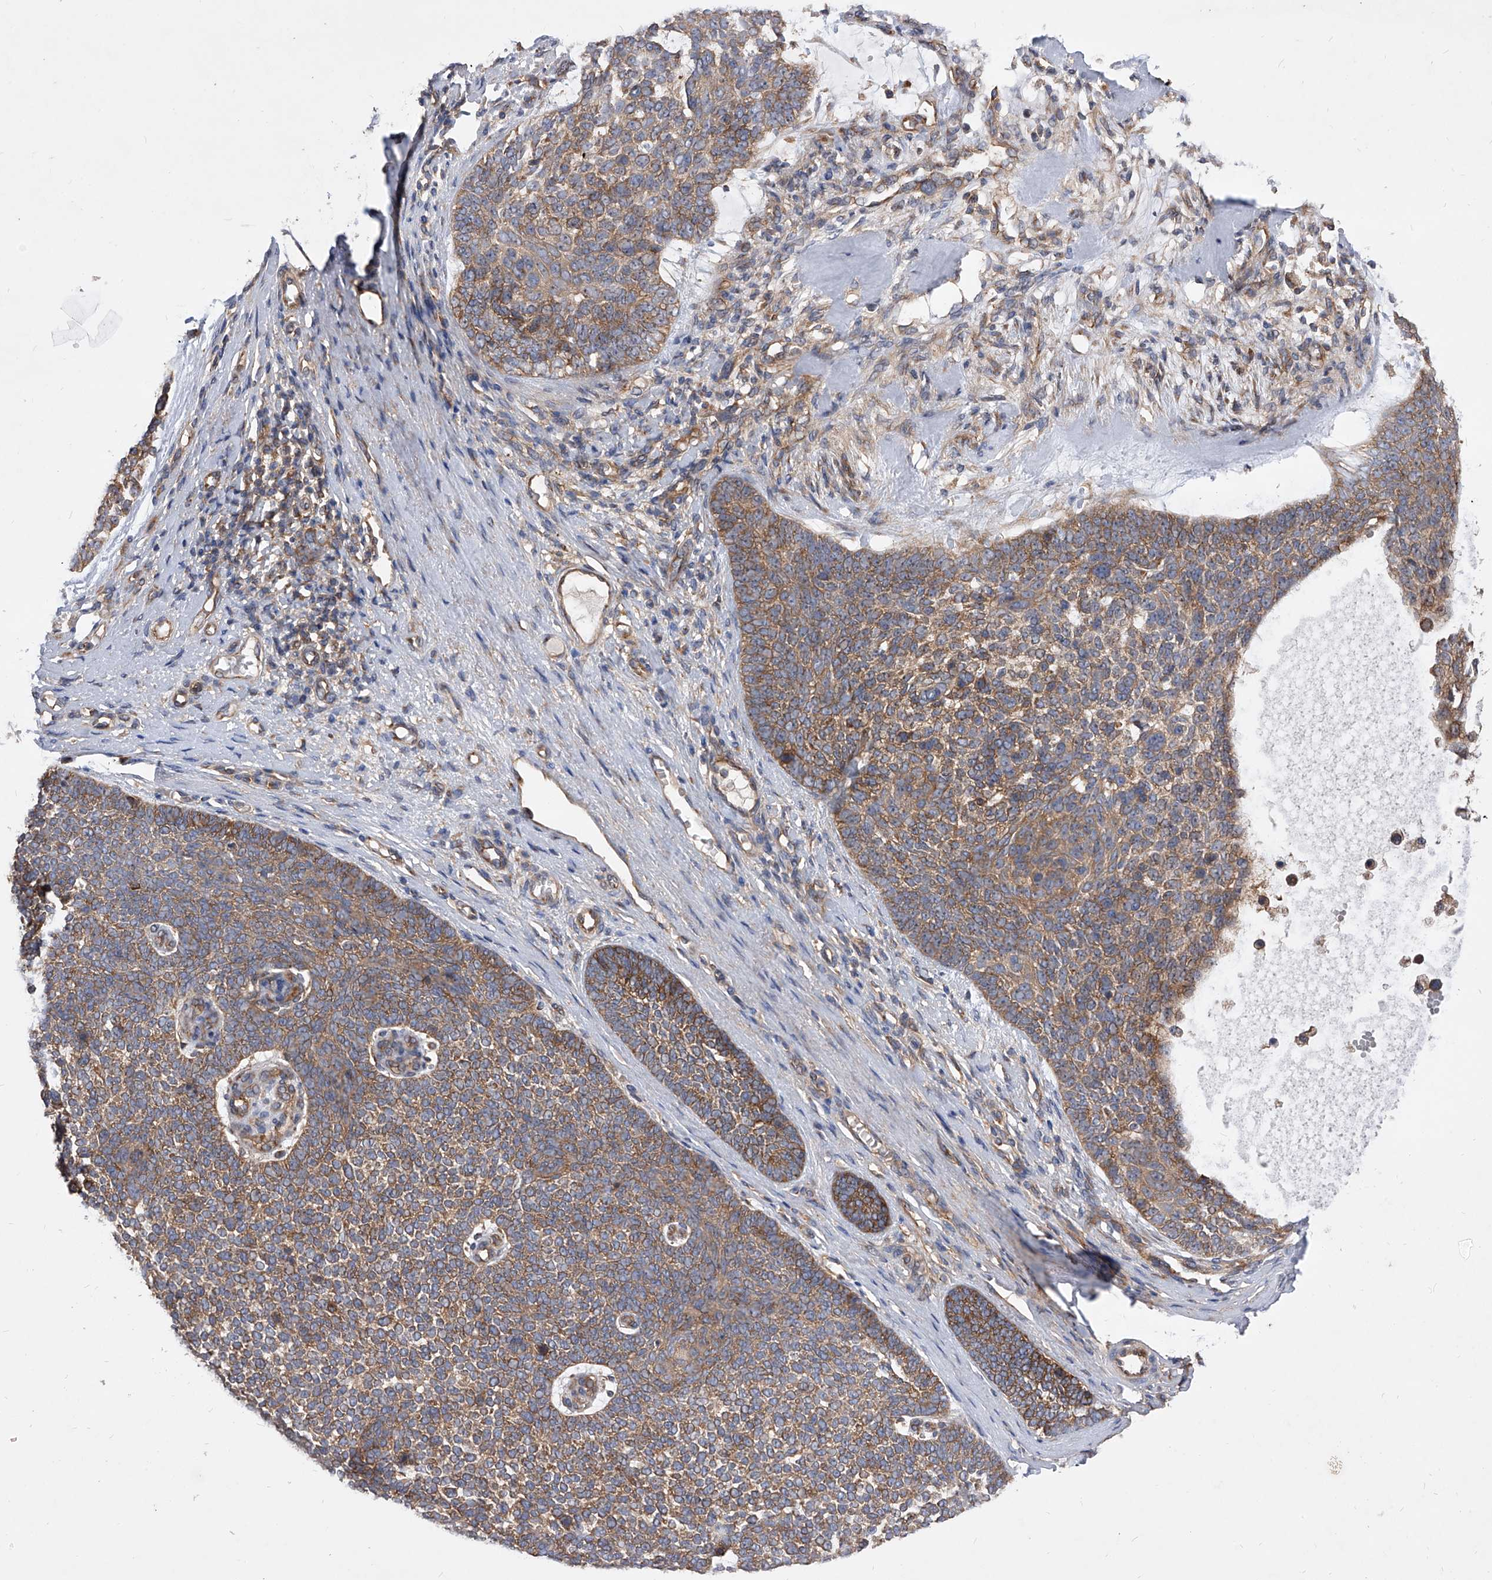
{"staining": {"intensity": "moderate", "quantity": ">75%", "location": "cytoplasmic/membranous"}, "tissue": "skin cancer", "cell_type": "Tumor cells", "image_type": "cancer", "snomed": [{"axis": "morphology", "description": "Basal cell carcinoma"}, {"axis": "topography", "description": "Skin"}], "caption": "Skin cancer stained for a protein (brown) demonstrates moderate cytoplasmic/membranous positive positivity in about >75% of tumor cells.", "gene": "CFAP410", "patient": {"sex": "female", "age": 81}}